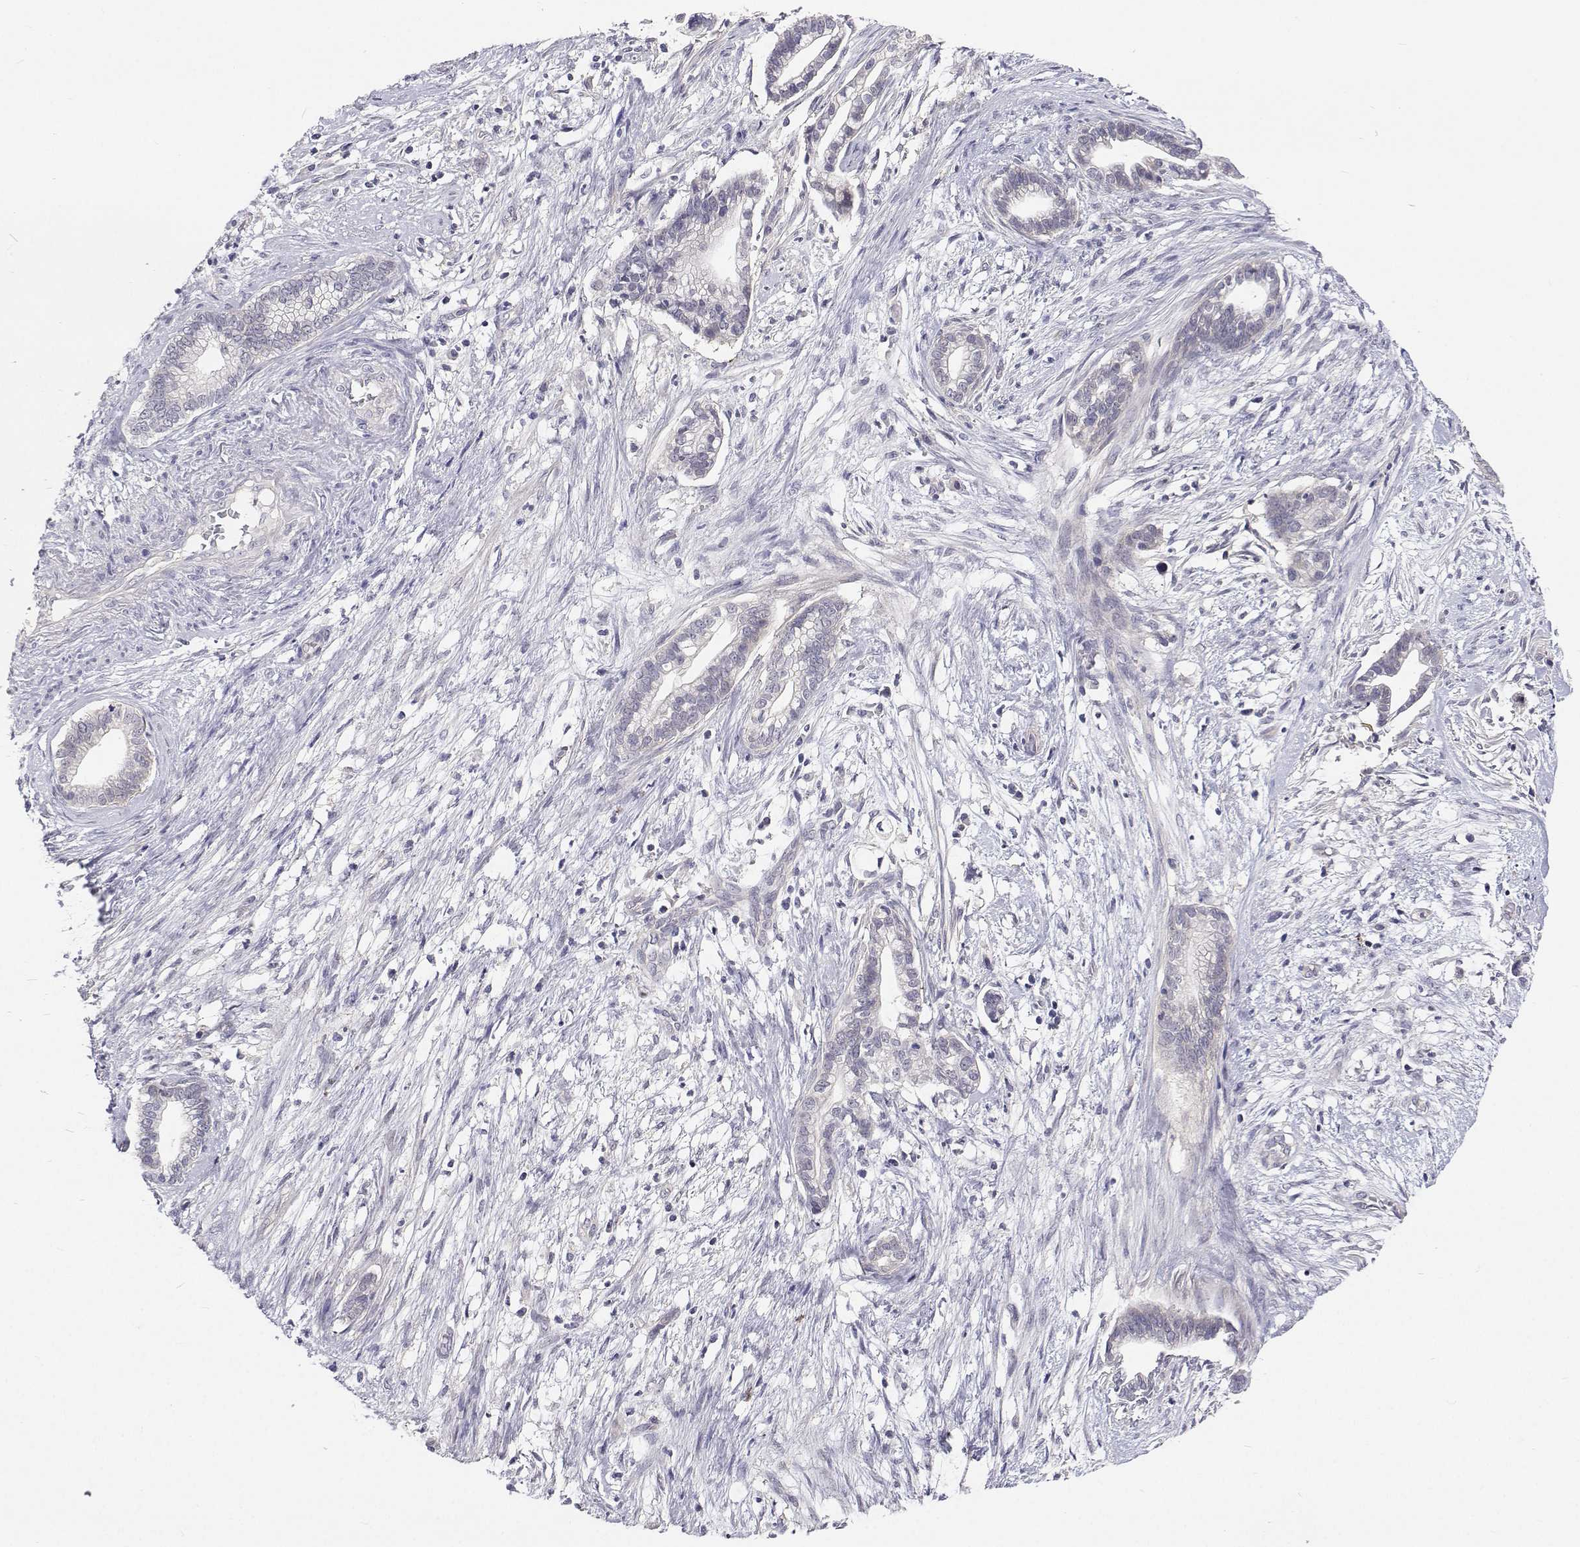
{"staining": {"intensity": "negative", "quantity": "none", "location": "none"}, "tissue": "cervical cancer", "cell_type": "Tumor cells", "image_type": "cancer", "snomed": [{"axis": "morphology", "description": "Adenocarcinoma, NOS"}, {"axis": "topography", "description": "Cervix"}], "caption": "DAB (3,3'-diaminobenzidine) immunohistochemical staining of human adenocarcinoma (cervical) shows no significant positivity in tumor cells. (DAB immunohistochemistry (IHC) visualized using brightfield microscopy, high magnification).", "gene": "MYPN", "patient": {"sex": "female", "age": 62}}